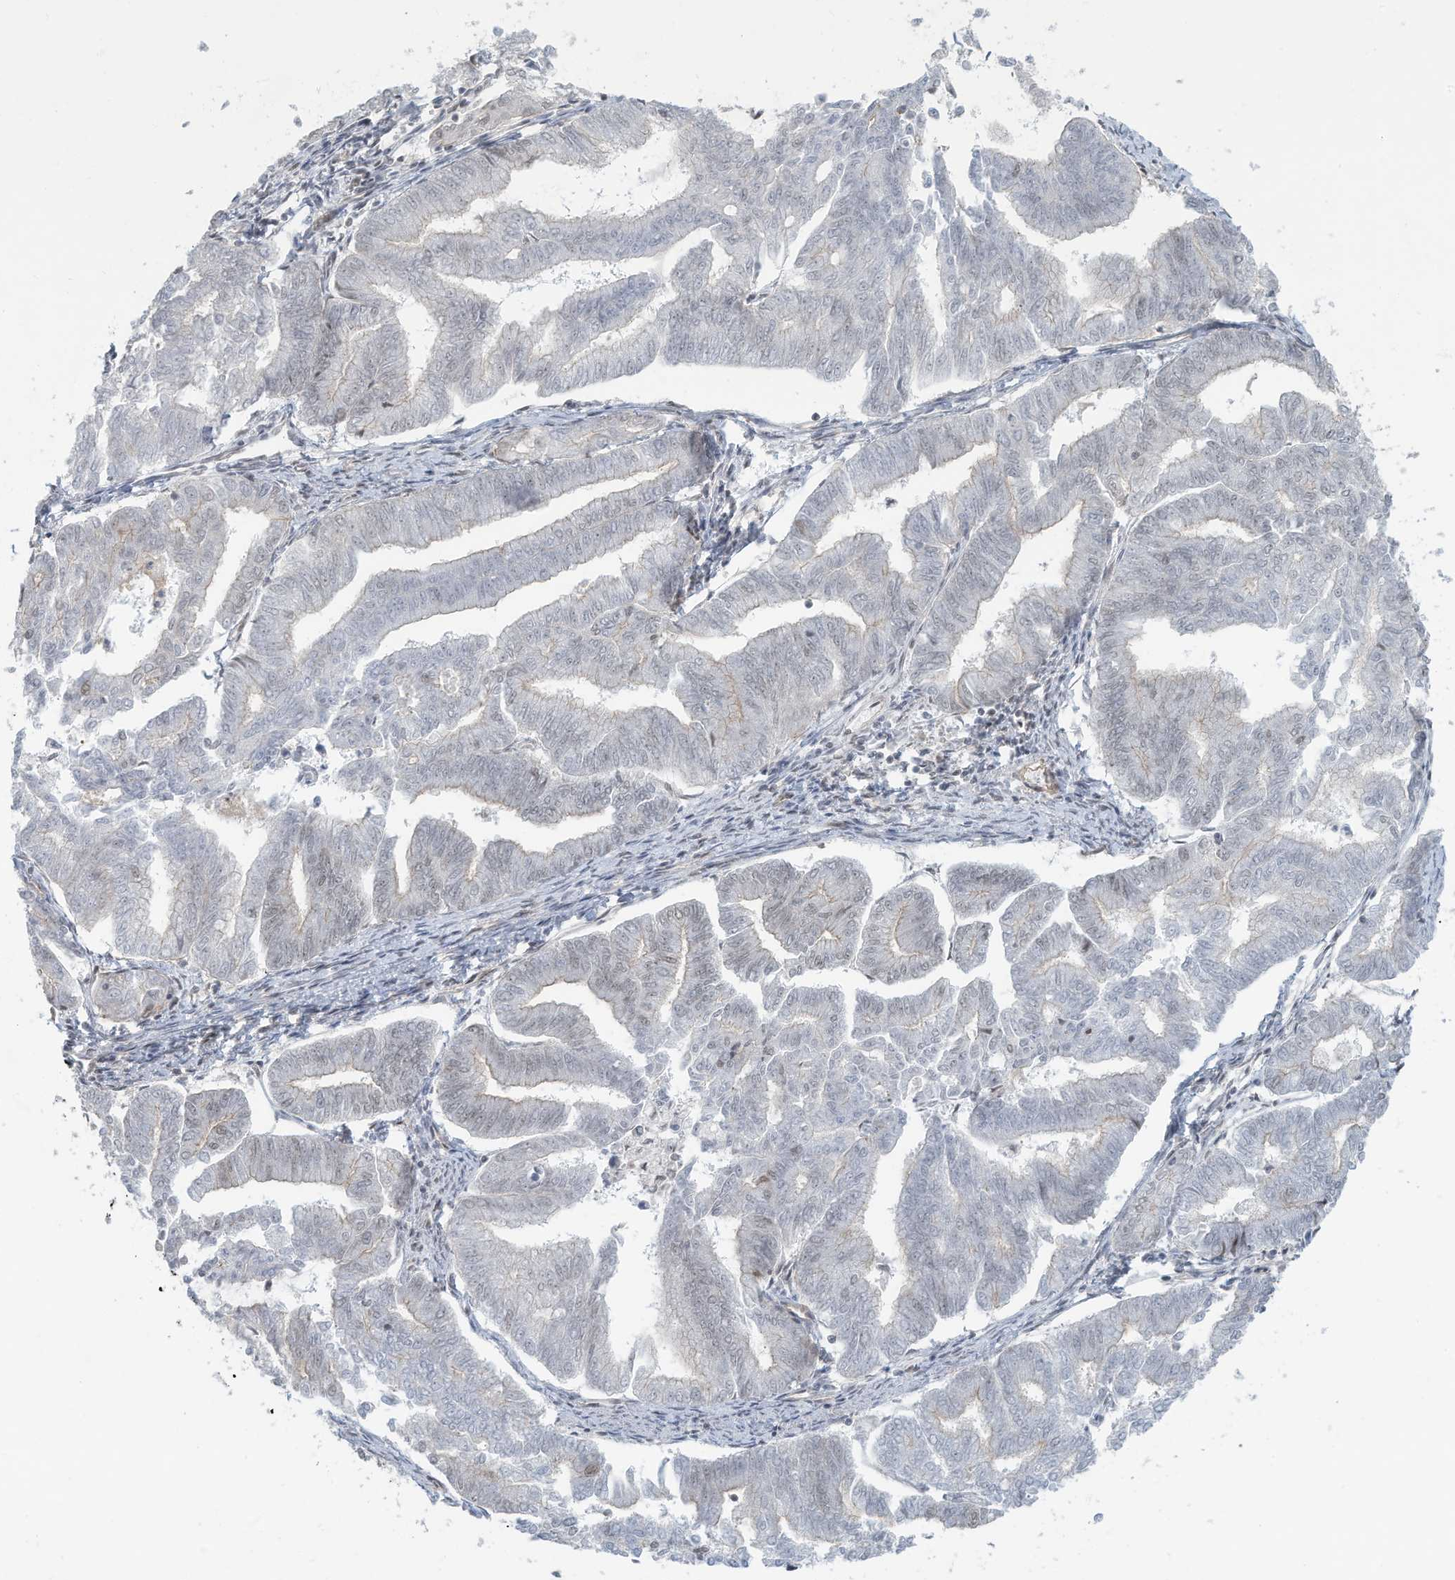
{"staining": {"intensity": "negative", "quantity": "none", "location": "none"}, "tissue": "endometrial cancer", "cell_type": "Tumor cells", "image_type": "cancer", "snomed": [{"axis": "morphology", "description": "Adenocarcinoma, NOS"}, {"axis": "topography", "description": "Endometrium"}], "caption": "DAB (3,3'-diaminobenzidine) immunohistochemical staining of human endometrial adenocarcinoma shows no significant positivity in tumor cells.", "gene": "DBR1", "patient": {"sex": "female", "age": 79}}